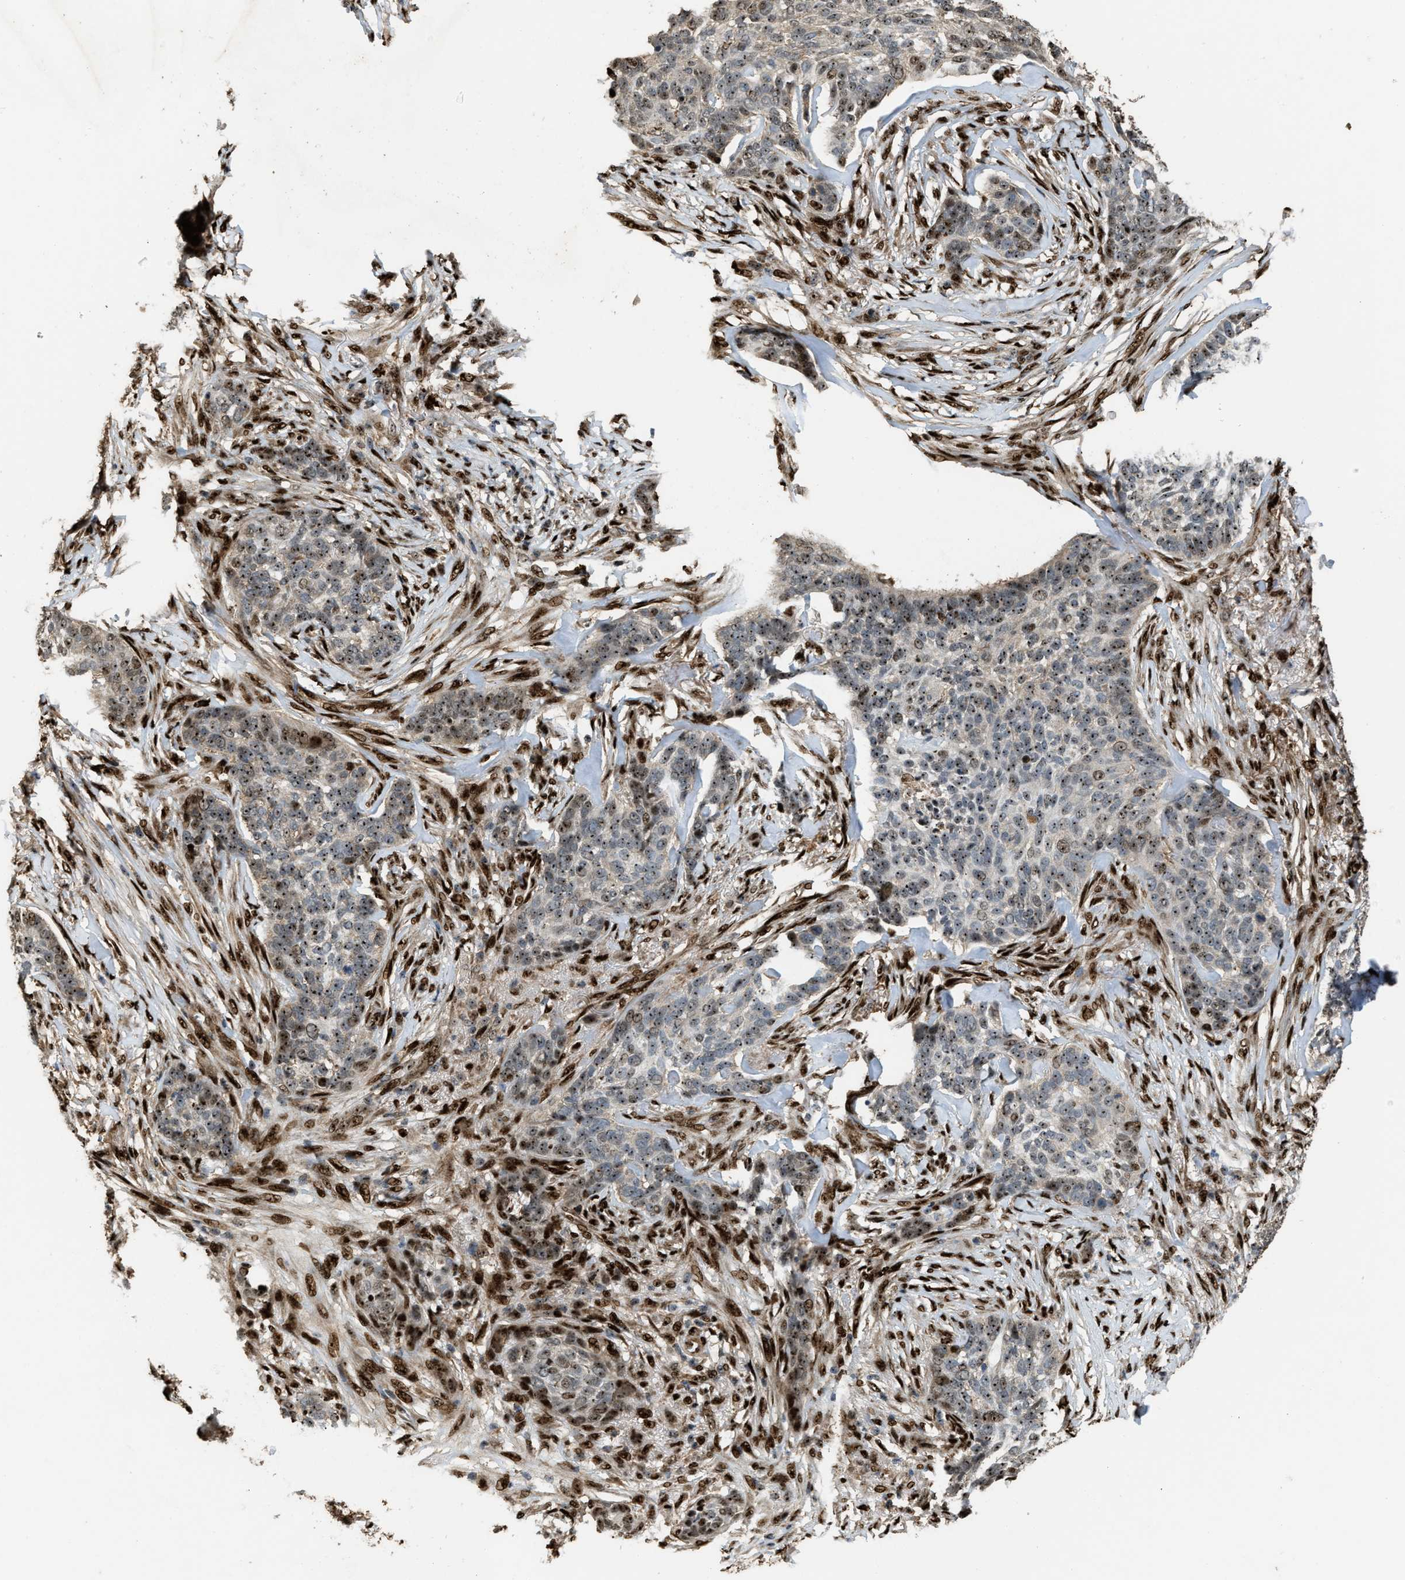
{"staining": {"intensity": "moderate", "quantity": ">75%", "location": "nuclear"}, "tissue": "skin cancer", "cell_type": "Tumor cells", "image_type": "cancer", "snomed": [{"axis": "morphology", "description": "Basal cell carcinoma"}, {"axis": "topography", "description": "Skin"}], "caption": "Immunohistochemical staining of human skin cancer demonstrates medium levels of moderate nuclear protein expression in about >75% of tumor cells.", "gene": "ZNF687", "patient": {"sex": "male", "age": 85}}